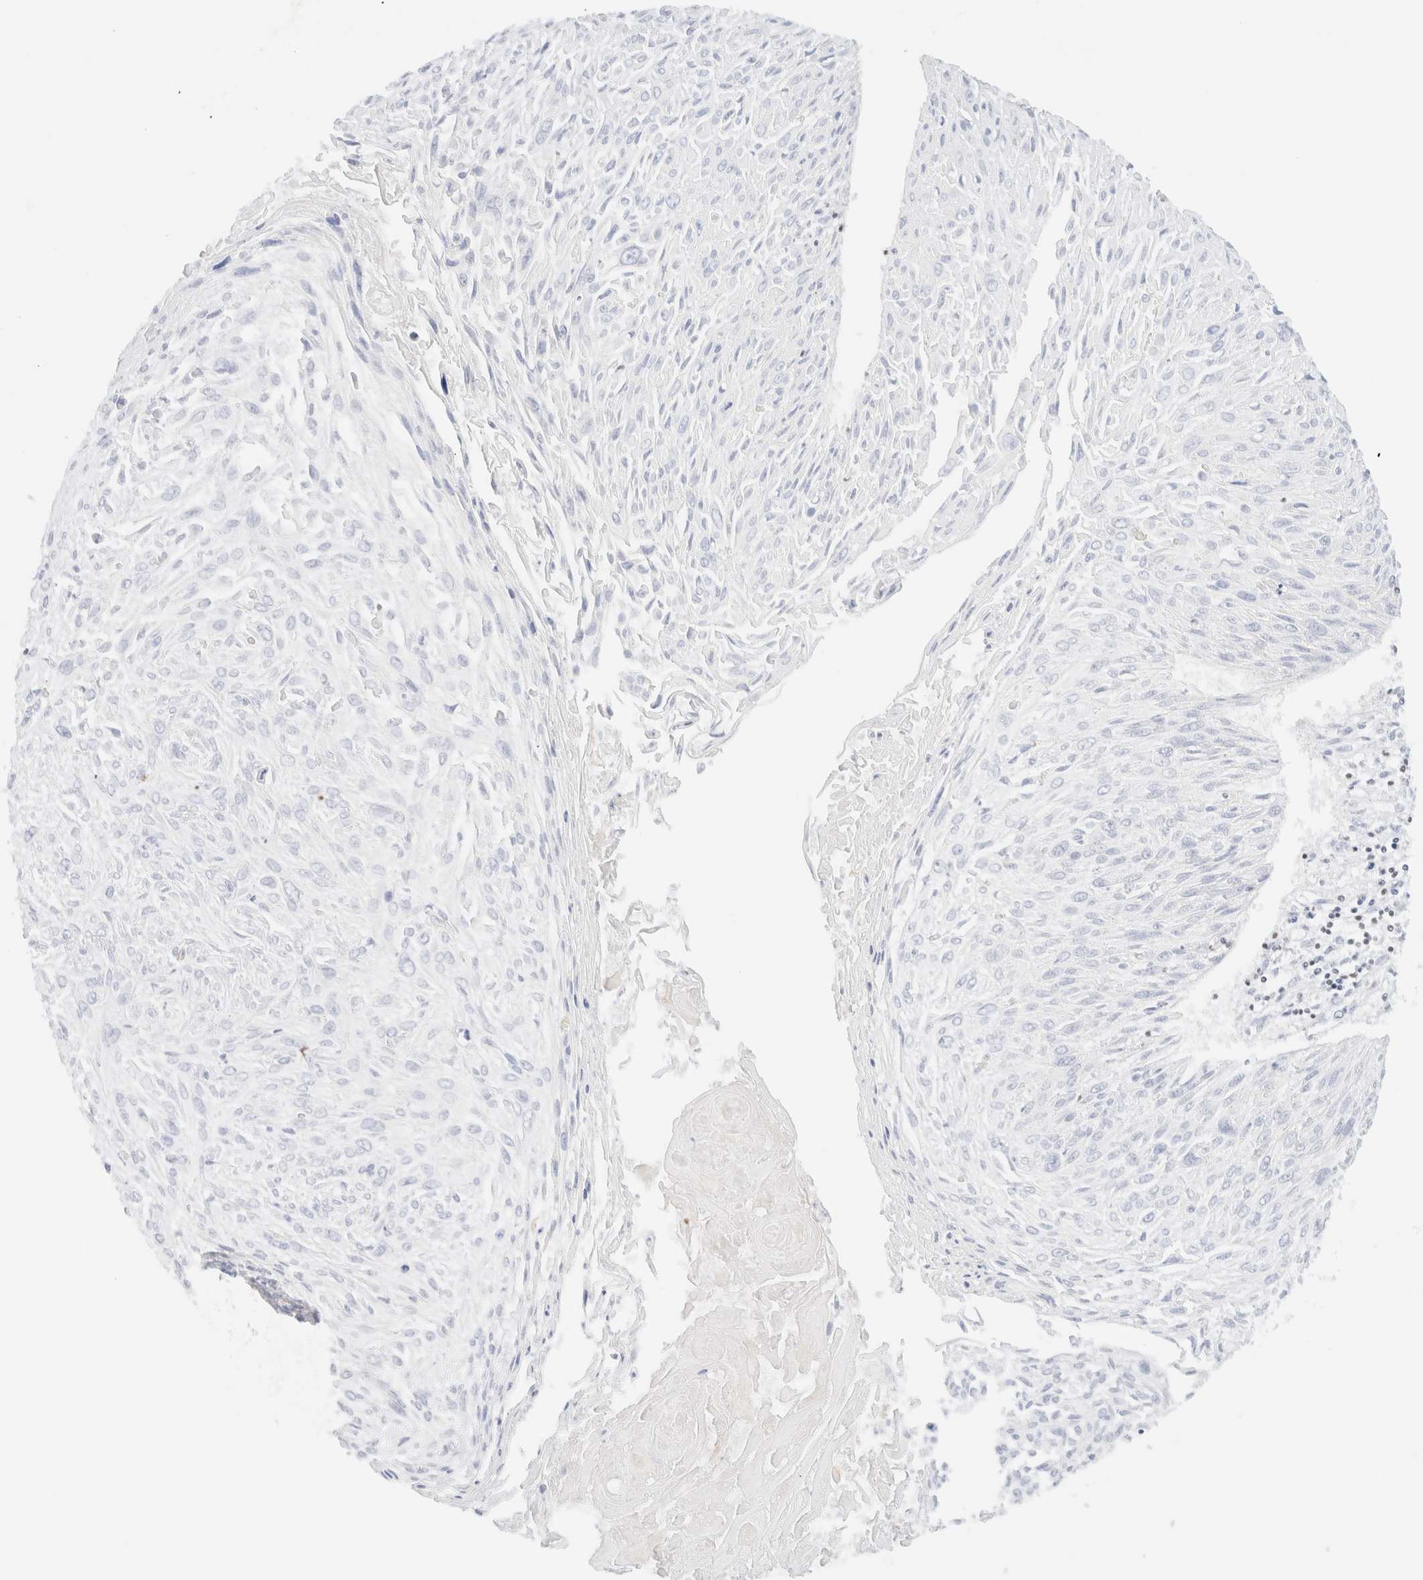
{"staining": {"intensity": "negative", "quantity": "none", "location": "none"}, "tissue": "cervical cancer", "cell_type": "Tumor cells", "image_type": "cancer", "snomed": [{"axis": "morphology", "description": "Squamous cell carcinoma, NOS"}, {"axis": "topography", "description": "Cervix"}], "caption": "An image of human cervical cancer is negative for staining in tumor cells.", "gene": "IKZF3", "patient": {"sex": "female", "age": 51}}